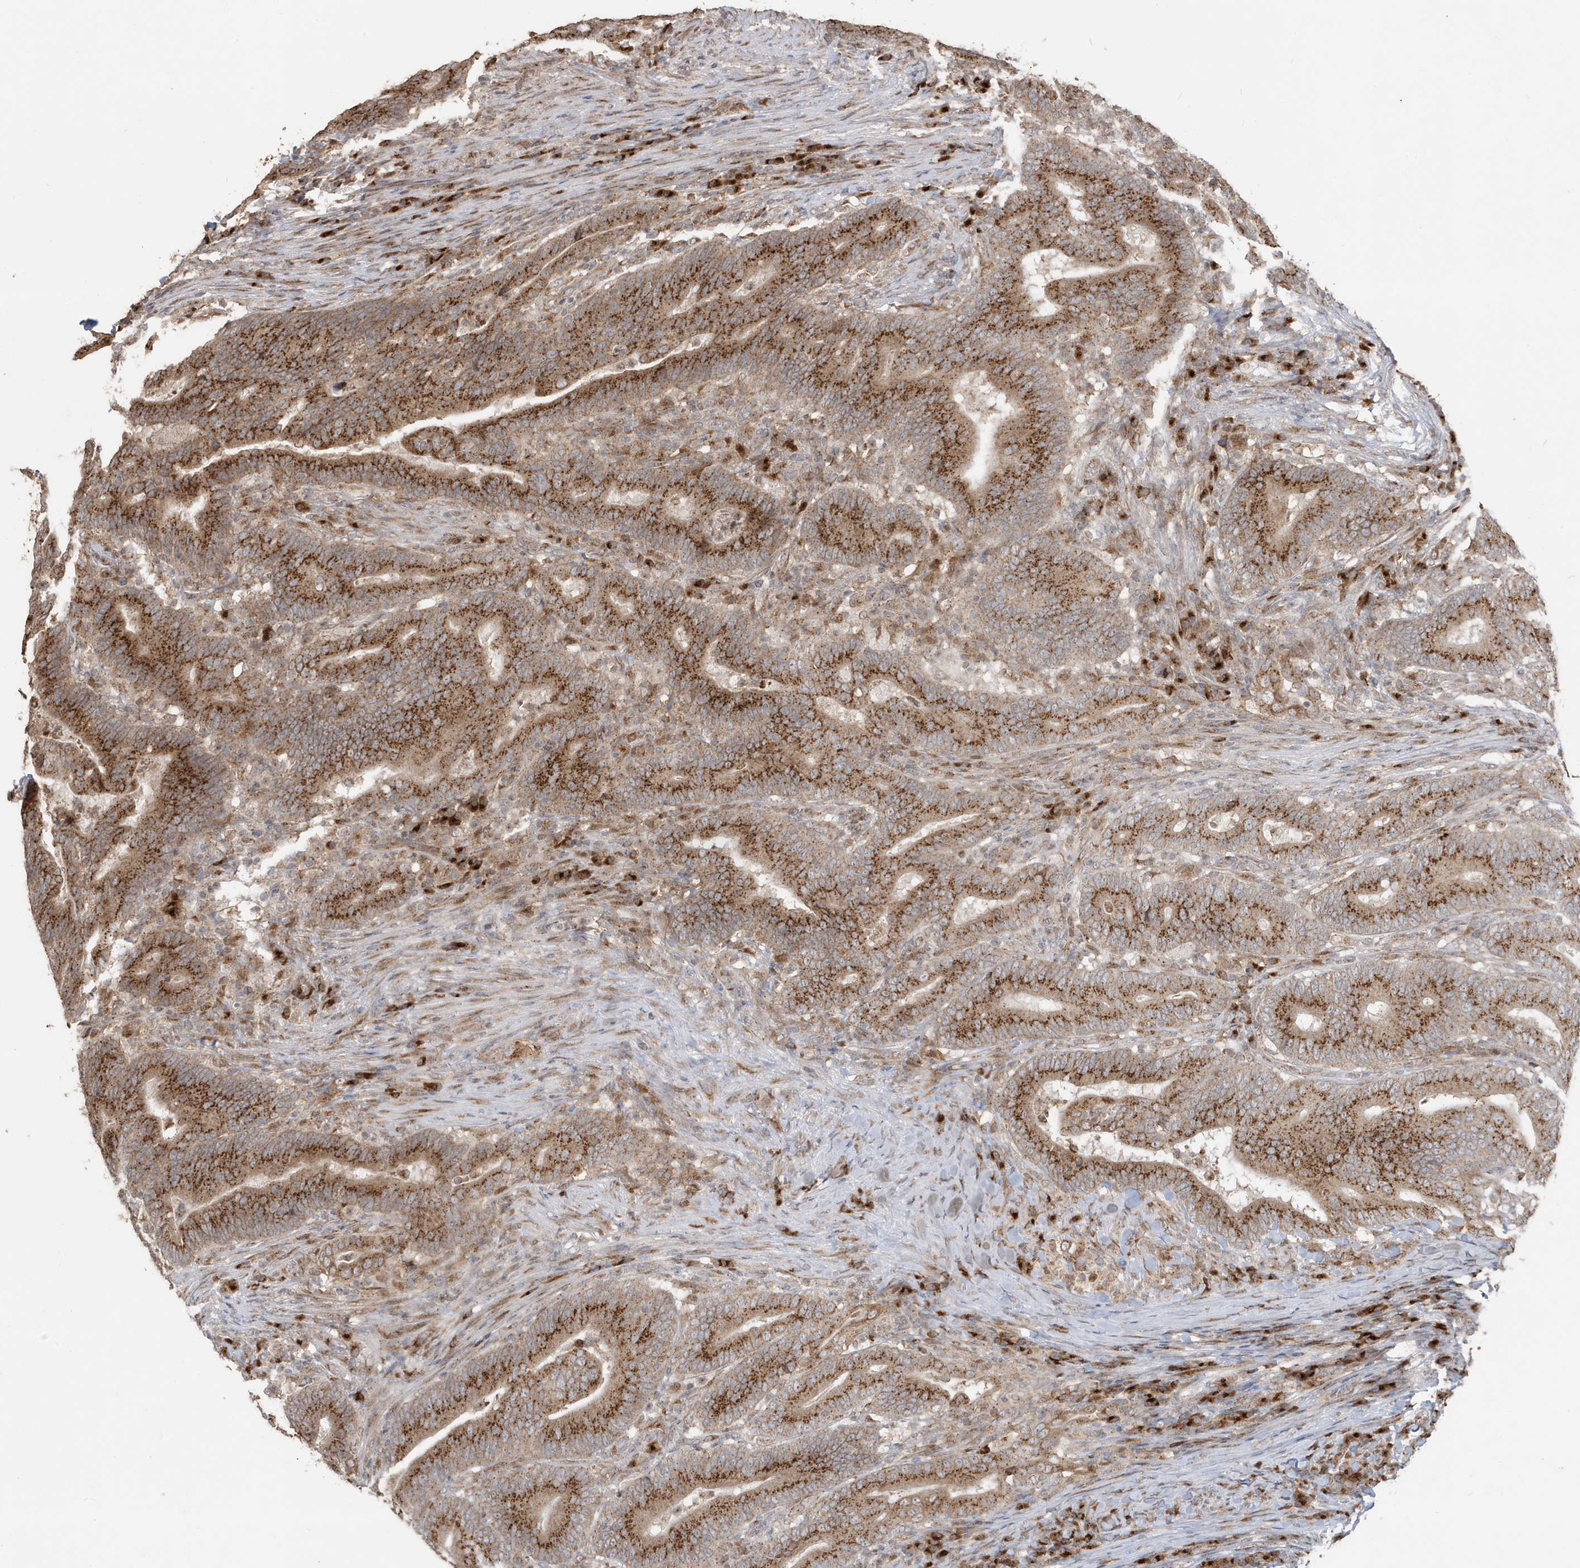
{"staining": {"intensity": "moderate", "quantity": ">75%", "location": "cytoplasmic/membranous"}, "tissue": "colorectal cancer", "cell_type": "Tumor cells", "image_type": "cancer", "snomed": [{"axis": "morphology", "description": "Normal tissue, NOS"}, {"axis": "morphology", "description": "Adenocarcinoma, NOS"}, {"axis": "topography", "description": "Colon"}], "caption": "An immunohistochemistry photomicrograph of tumor tissue is shown. Protein staining in brown shows moderate cytoplasmic/membranous positivity in colorectal adenocarcinoma within tumor cells. (IHC, brightfield microscopy, high magnification).", "gene": "RER1", "patient": {"sex": "female", "age": 66}}